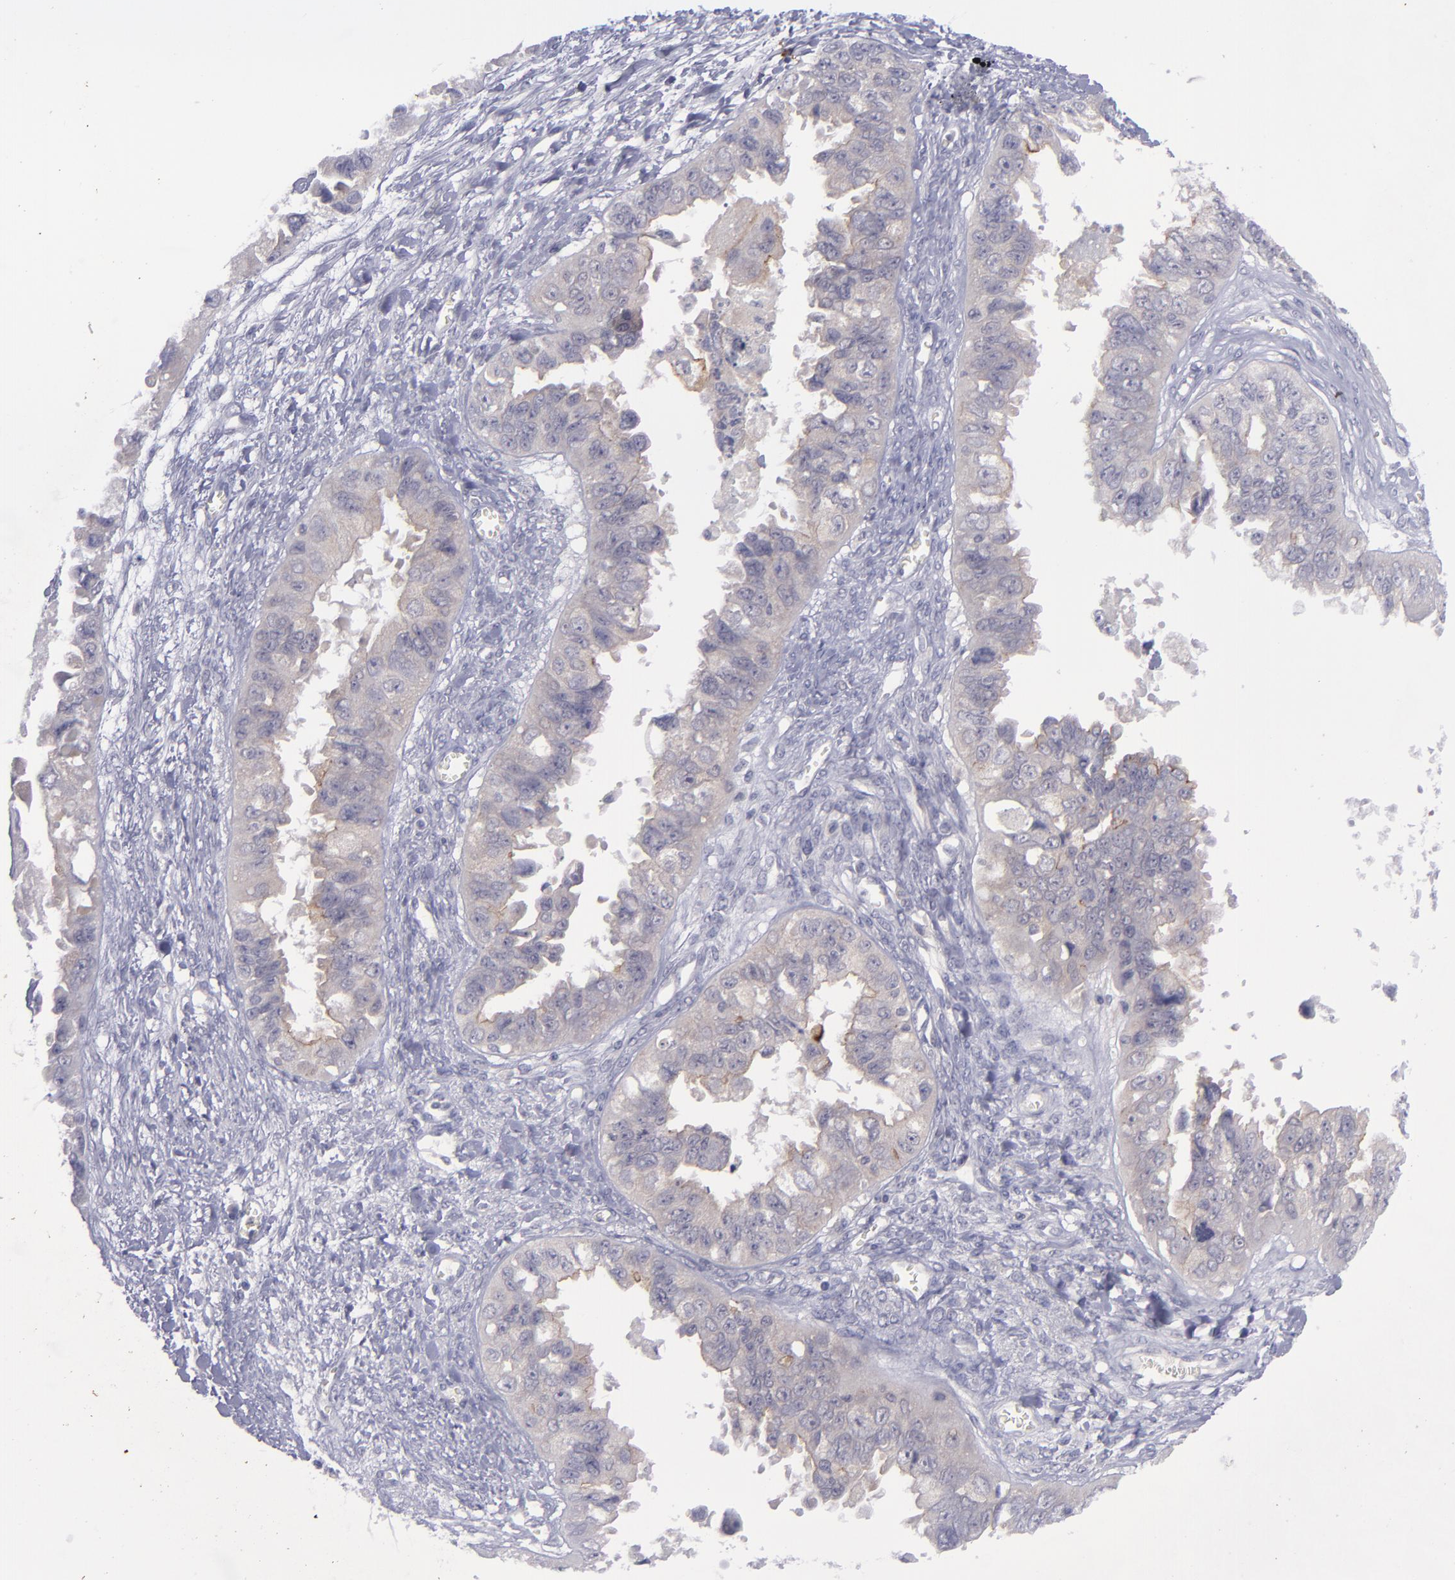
{"staining": {"intensity": "weak", "quantity": "25%-75%", "location": "cytoplasmic/membranous"}, "tissue": "ovarian cancer", "cell_type": "Tumor cells", "image_type": "cancer", "snomed": [{"axis": "morphology", "description": "Carcinoma, endometroid"}, {"axis": "topography", "description": "Ovary"}], "caption": "Immunohistochemistry of ovarian endometroid carcinoma shows low levels of weak cytoplasmic/membranous staining in approximately 25%-75% of tumor cells. The protein of interest is shown in brown color, while the nuclei are stained blue.", "gene": "EVPL", "patient": {"sex": "female", "age": 85}}